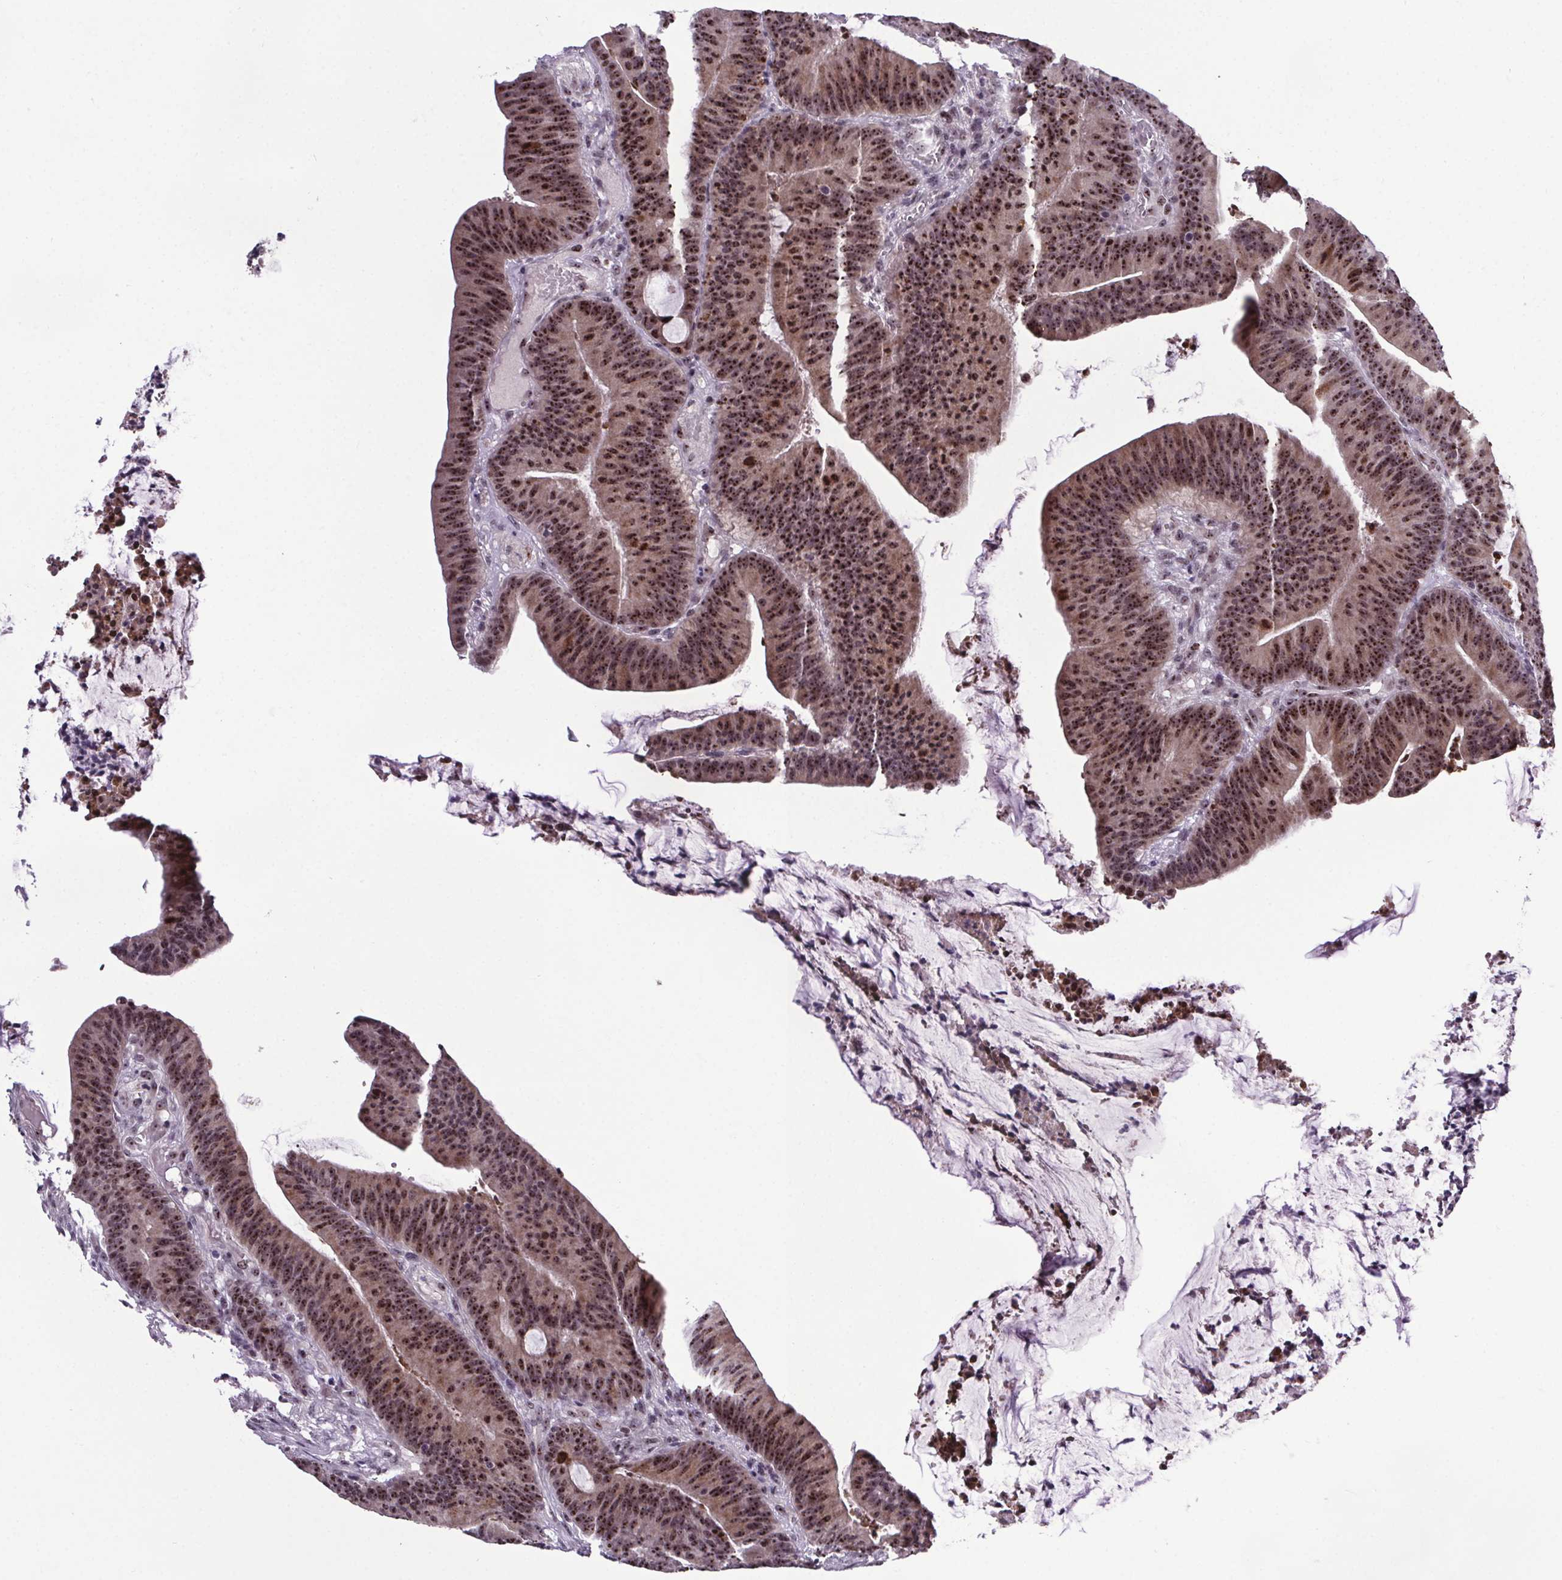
{"staining": {"intensity": "strong", "quantity": ">75%", "location": "nuclear"}, "tissue": "colorectal cancer", "cell_type": "Tumor cells", "image_type": "cancer", "snomed": [{"axis": "morphology", "description": "Adenocarcinoma, NOS"}, {"axis": "topography", "description": "Colon"}], "caption": "High-power microscopy captured an IHC histopathology image of colorectal adenocarcinoma, revealing strong nuclear positivity in approximately >75% of tumor cells.", "gene": "ATMIN", "patient": {"sex": "female", "age": 78}}